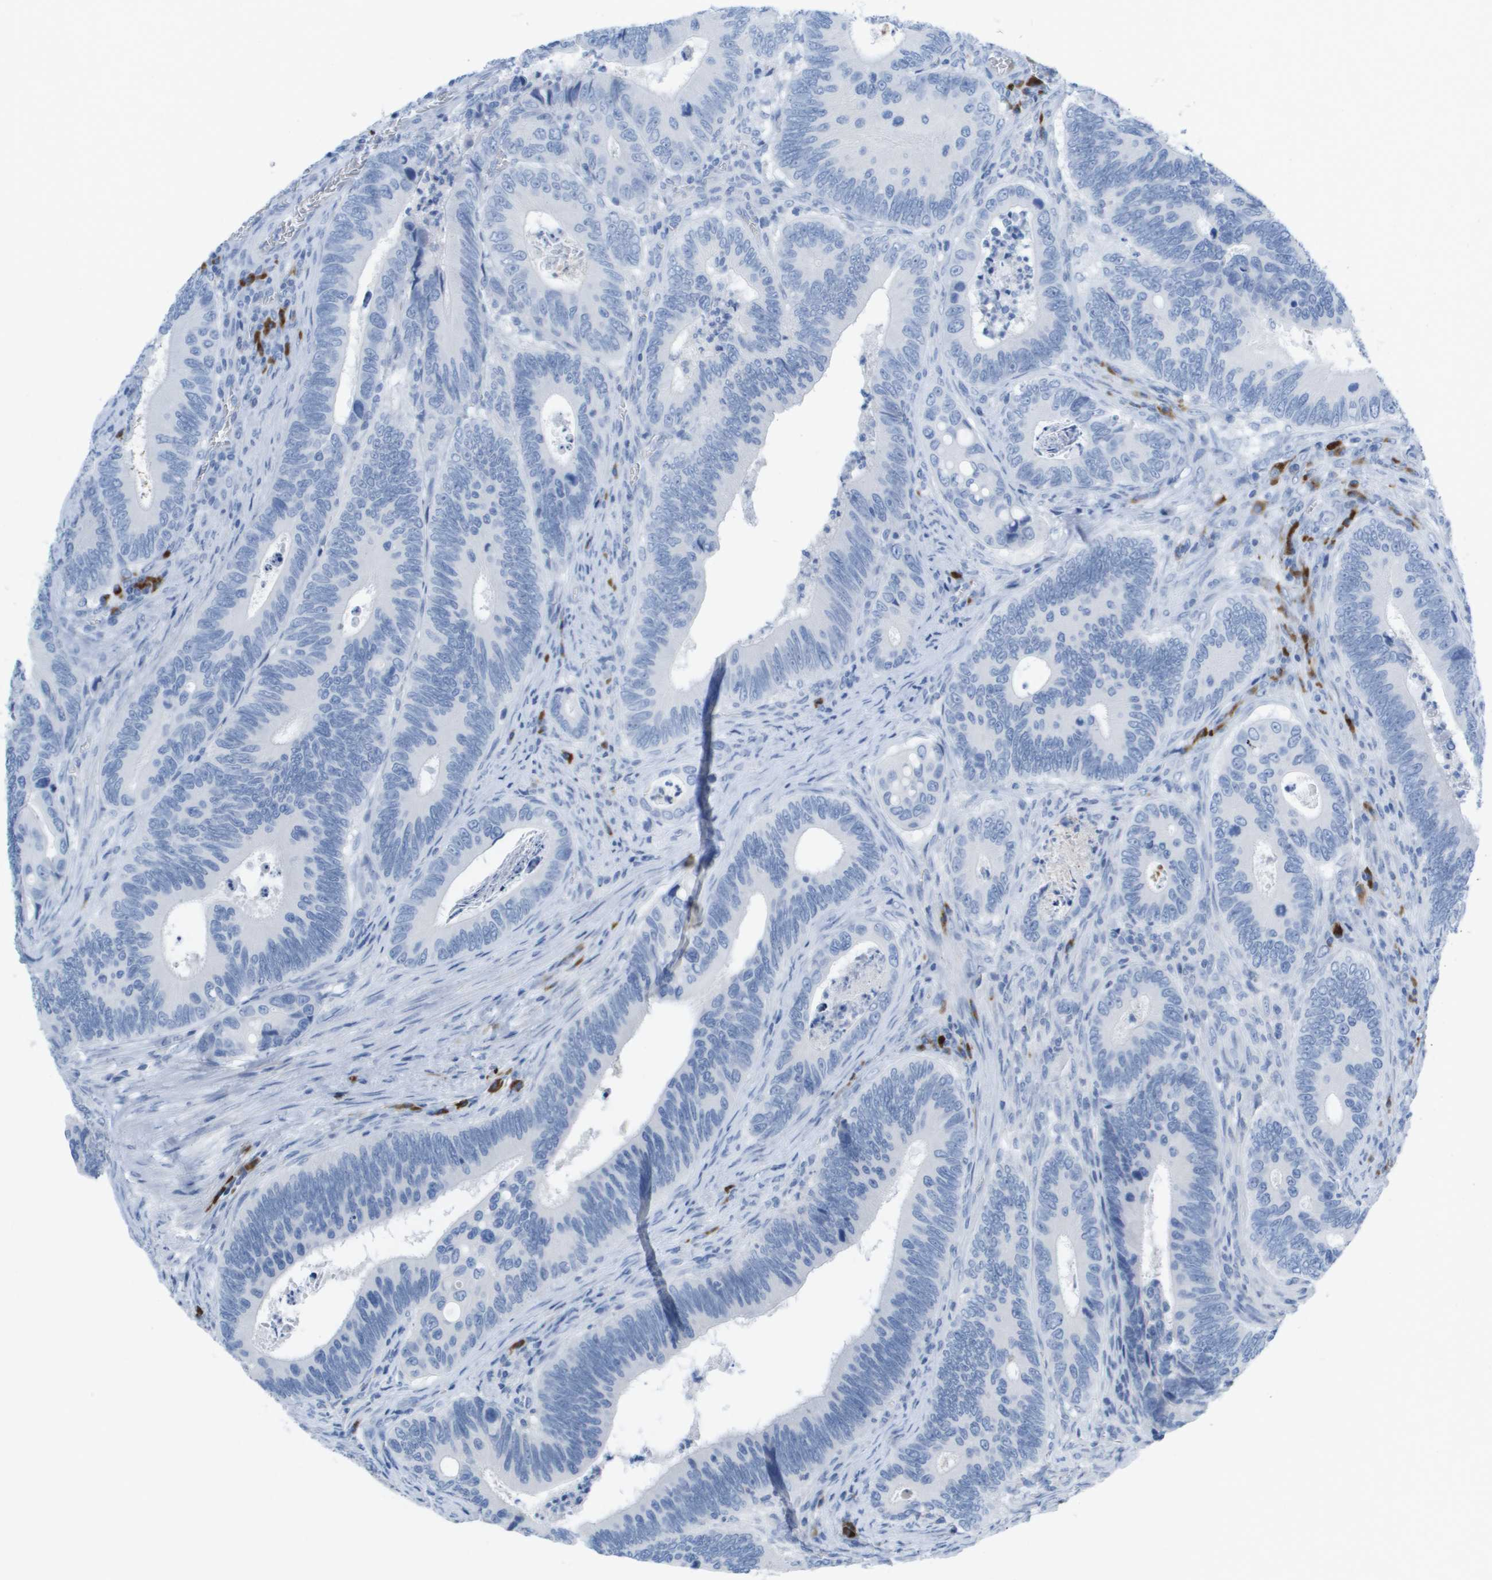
{"staining": {"intensity": "negative", "quantity": "none", "location": "none"}, "tissue": "colorectal cancer", "cell_type": "Tumor cells", "image_type": "cancer", "snomed": [{"axis": "morphology", "description": "Inflammation, NOS"}, {"axis": "morphology", "description": "Adenocarcinoma, NOS"}, {"axis": "topography", "description": "Colon"}], "caption": "A photomicrograph of human adenocarcinoma (colorectal) is negative for staining in tumor cells.", "gene": "GPR18", "patient": {"sex": "male", "age": 72}}